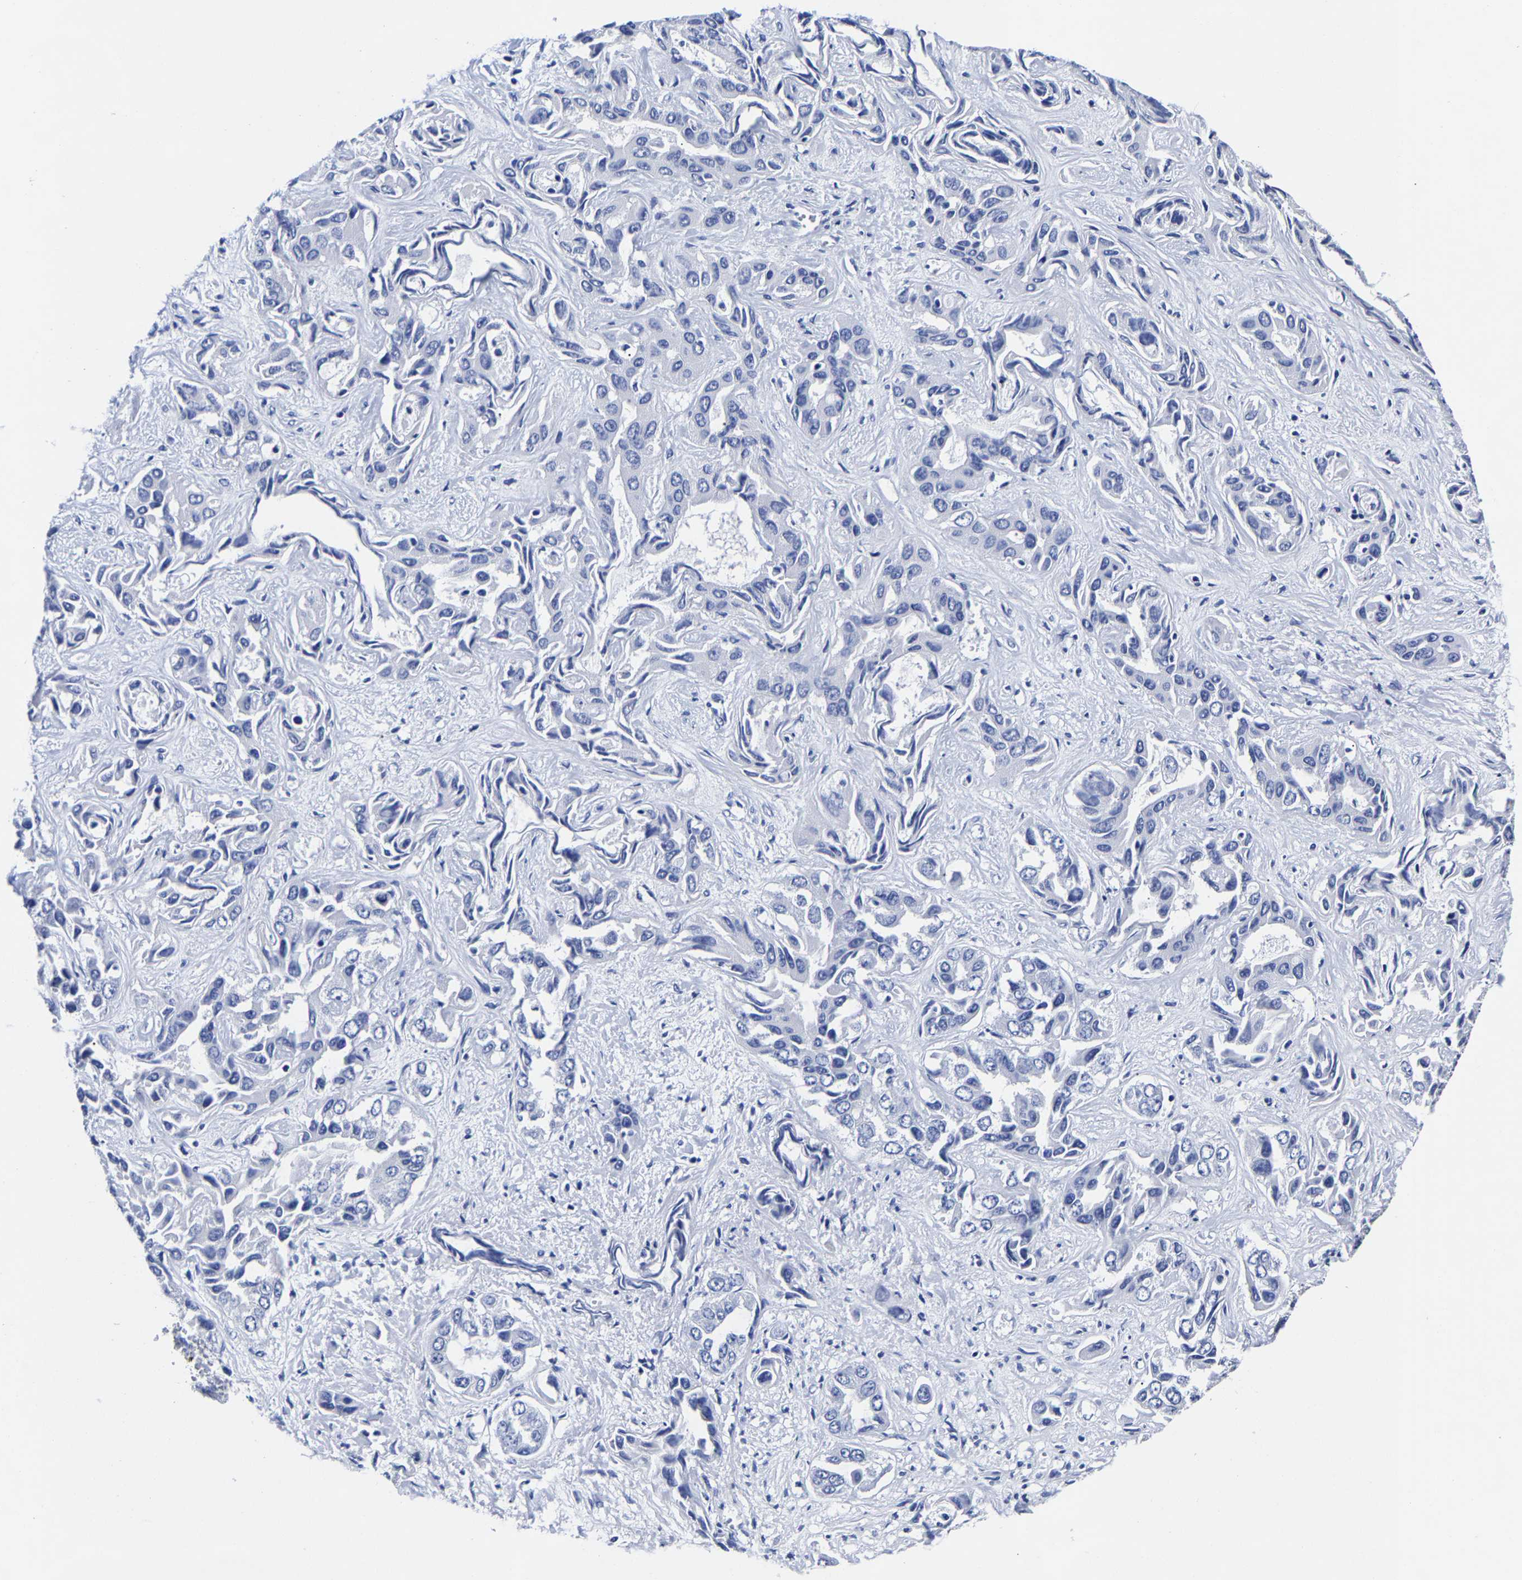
{"staining": {"intensity": "negative", "quantity": "none", "location": "none"}, "tissue": "liver cancer", "cell_type": "Tumor cells", "image_type": "cancer", "snomed": [{"axis": "morphology", "description": "Cholangiocarcinoma"}, {"axis": "topography", "description": "Liver"}], "caption": "Cholangiocarcinoma (liver) was stained to show a protein in brown. There is no significant expression in tumor cells.", "gene": "CPA2", "patient": {"sex": "female", "age": 52}}